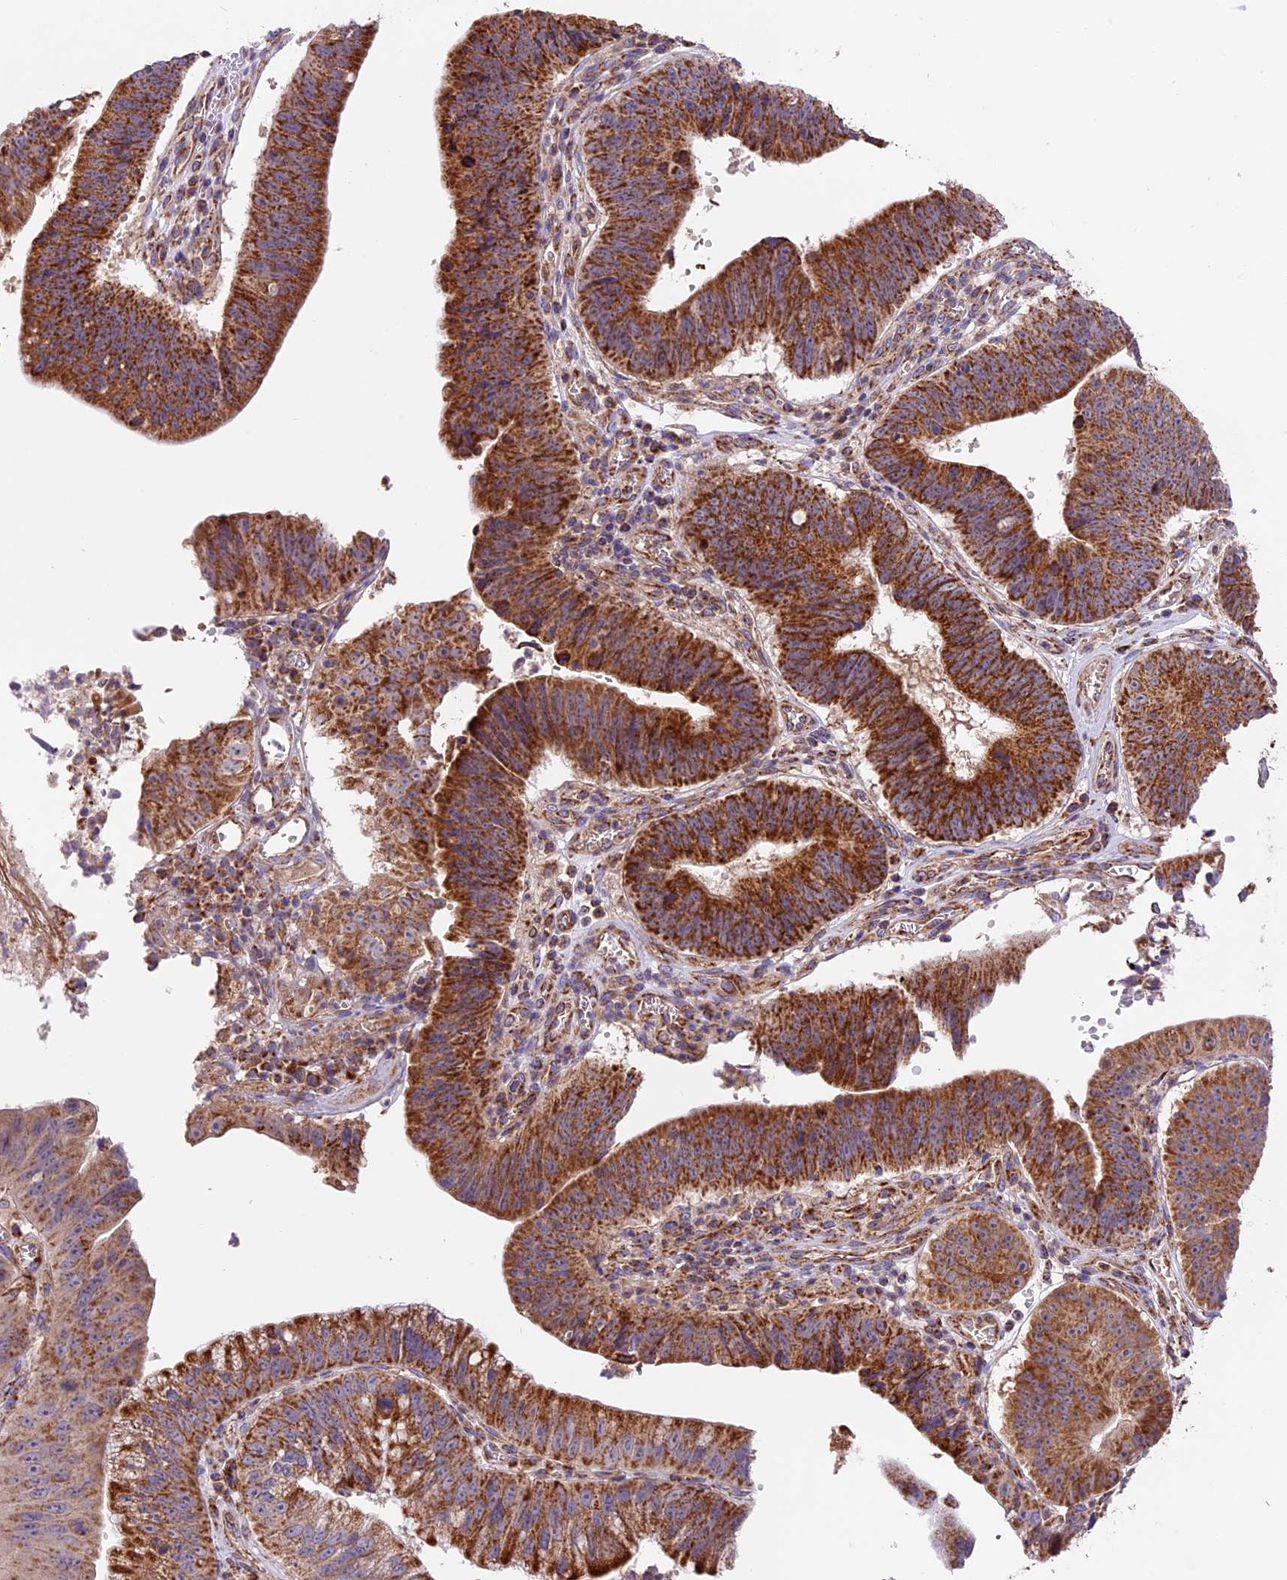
{"staining": {"intensity": "strong", "quantity": ">75%", "location": "cytoplasmic/membranous"}, "tissue": "stomach cancer", "cell_type": "Tumor cells", "image_type": "cancer", "snomed": [{"axis": "morphology", "description": "Adenocarcinoma, NOS"}, {"axis": "topography", "description": "Stomach"}], "caption": "A photomicrograph of adenocarcinoma (stomach) stained for a protein shows strong cytoplasmic/membranous brown staining in tumor cells.", "gene": "NDUFA8", "patient": {"sex": "male", "age": 59}}